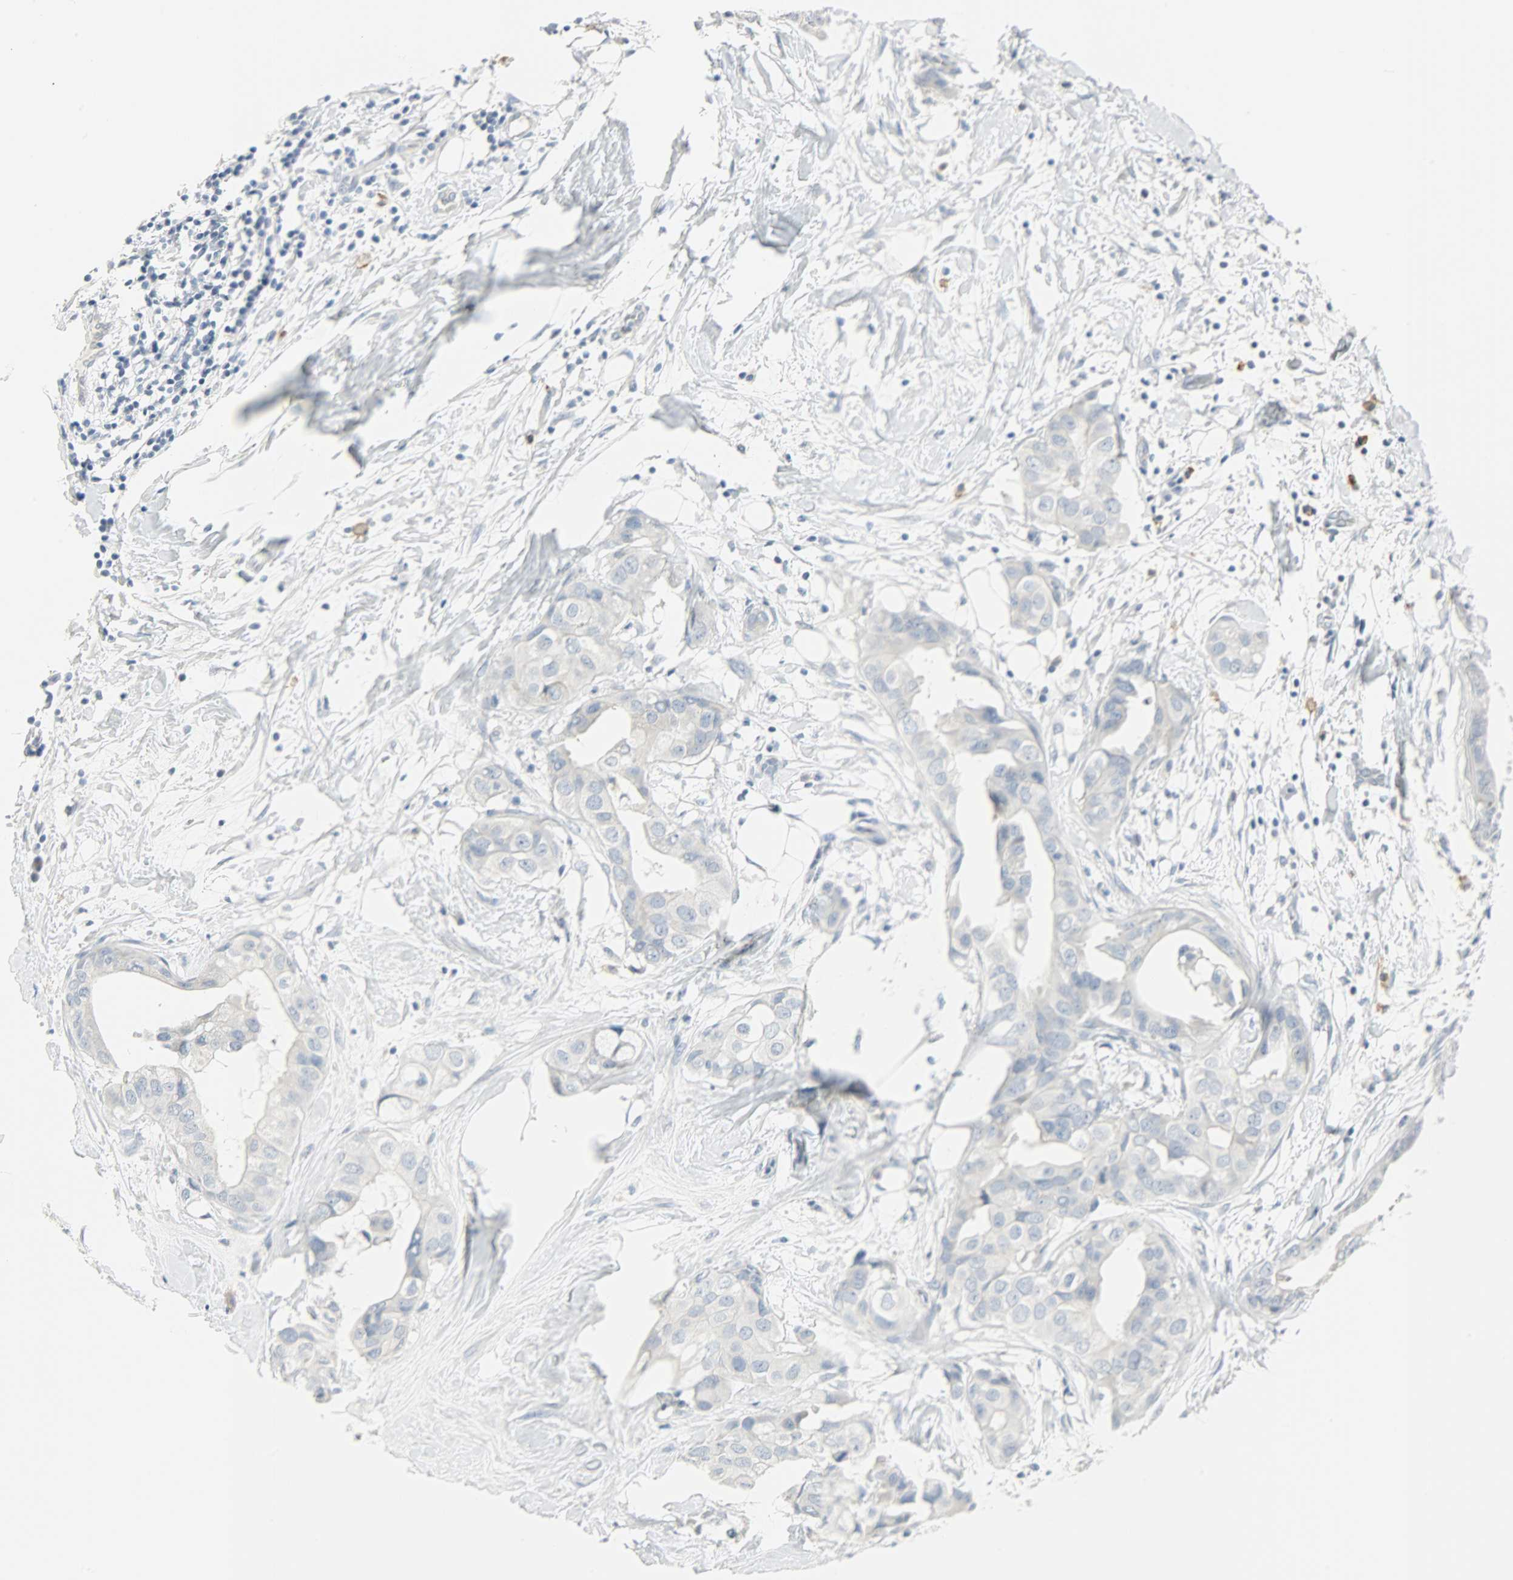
{"staining": {"intensity": "negative", "quantity": "none", "location": "none"}, "tissue": "breast cancer", "cell_type": "Tumor cells", "image_type": "cancer", "snomed": [{"axis": "morphology", "description": "Duct carcinoma"}, {"axis": "topography", "description": "Breast"}], "caption": "This photomicrograph is of breast cancer stained with immunohistochemistry to label a protein in brown with the nuclei are counter-stained blue. There is no expression in tumor cells. (Brightfield microscopy of DAB (3,3'-diaminobenzidine) immunohistochemistry at high magnification).", "gene": "KIT", "patient": {"sex": "female", "age": 40}}